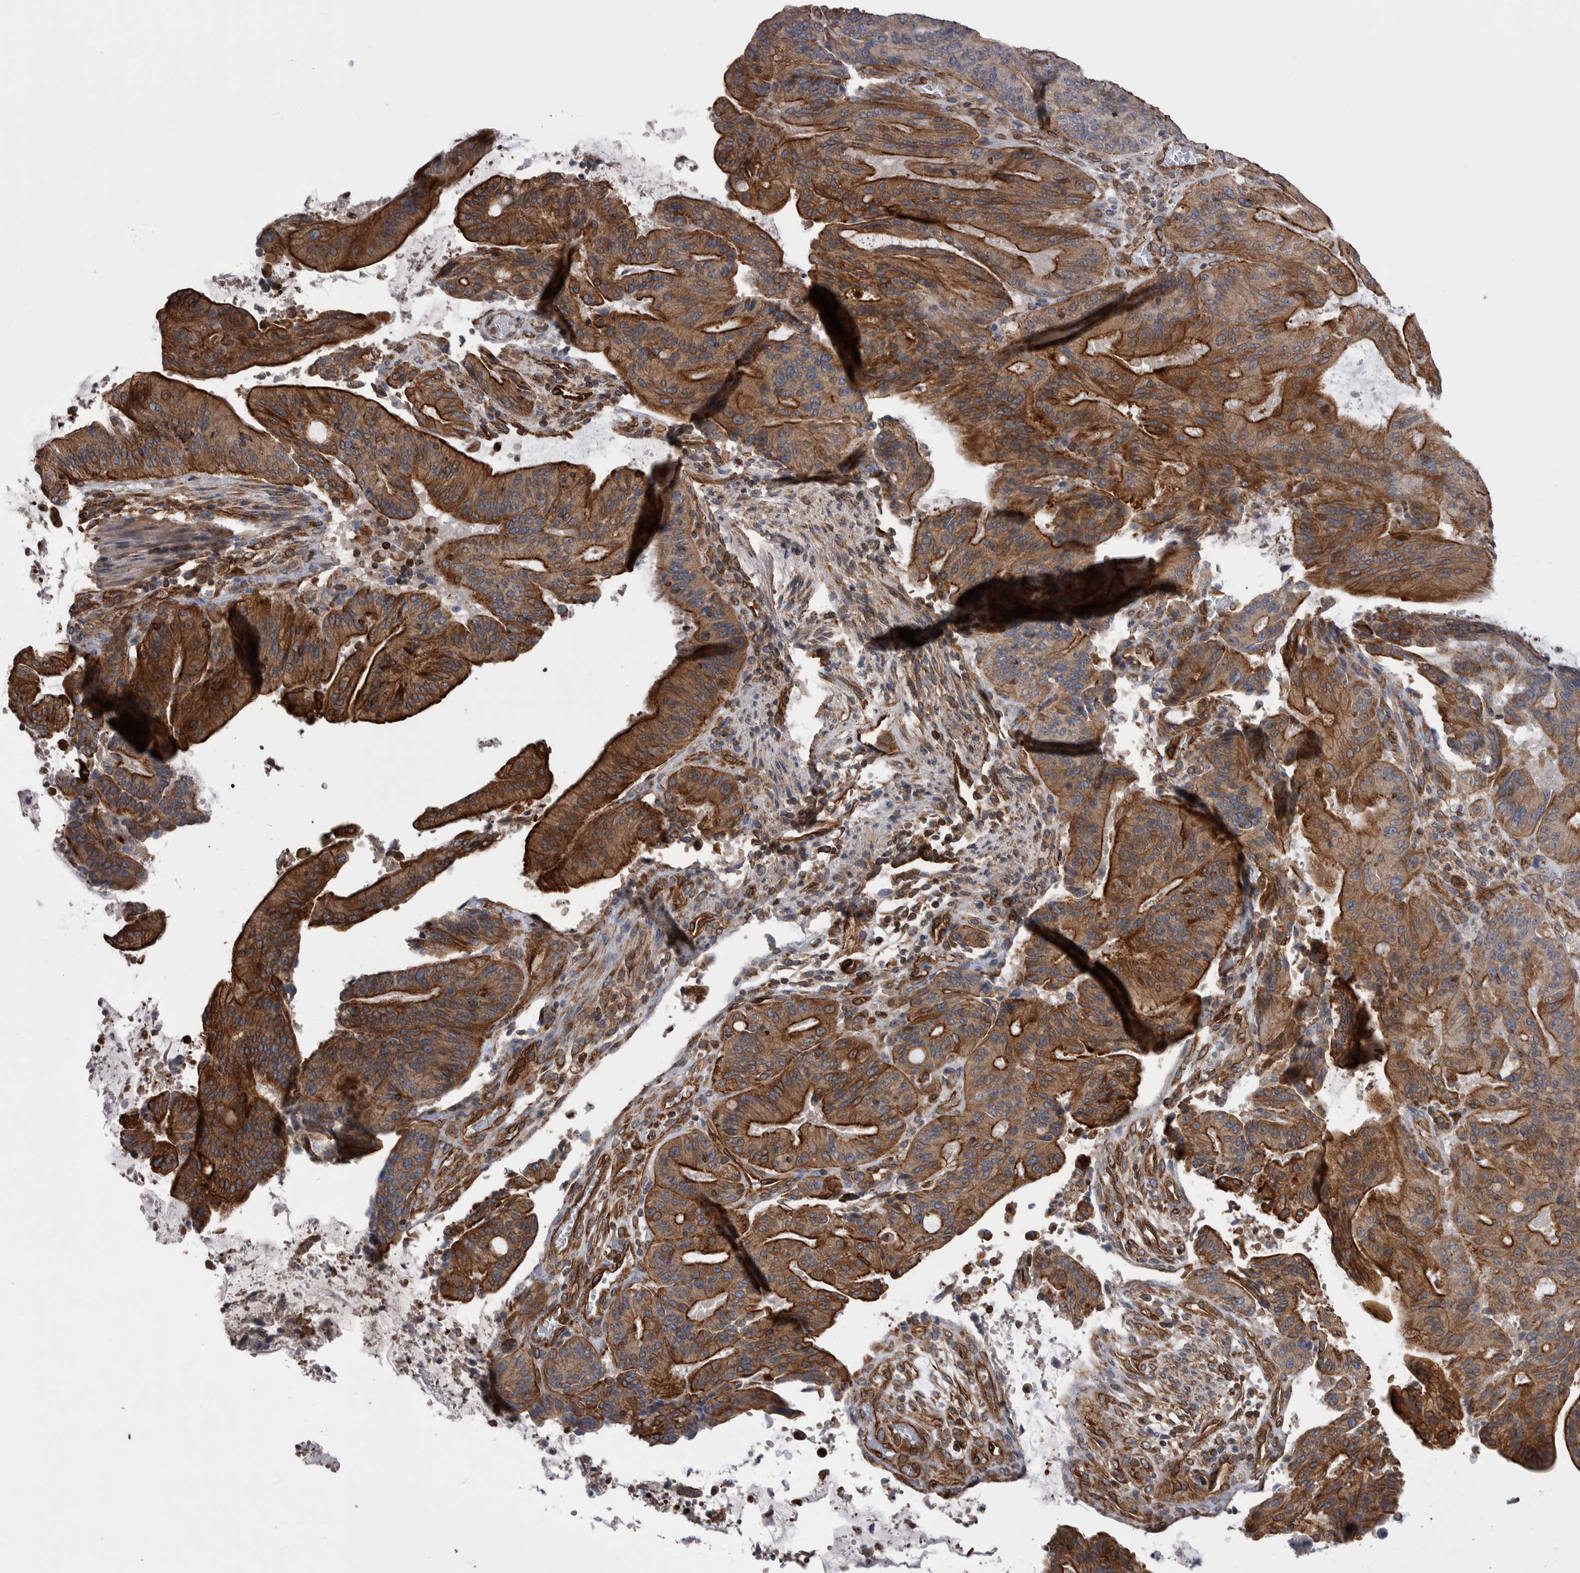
{"staining": {"intensity": "strong", "quantity": ">75%", "location": "cytoplasmic/membranous"}, "tissue": "liver cancer", "cell_type": "Tumor cells", "image_type": "cancer", "snomed": [{"axis": "morphology", "description": "Normal tissue, NOS"}, {"axis": "morphology", "description": "Cholangiocarcinoma"}, {"axis": "topography", "description": "Liver"}, {"axis": "topography", "description": "Peripheral nerve tissue"}], "caption": "DAB (3,3'-diaminobenzidine) immunohistochemical staining of liver cholangiocarcinoma reveals strong cytoplasmic/membranous protein staining in about >75% of tumor cells.", "gene": "KIF12", "patient": {"sex": "female", "age": 73}}